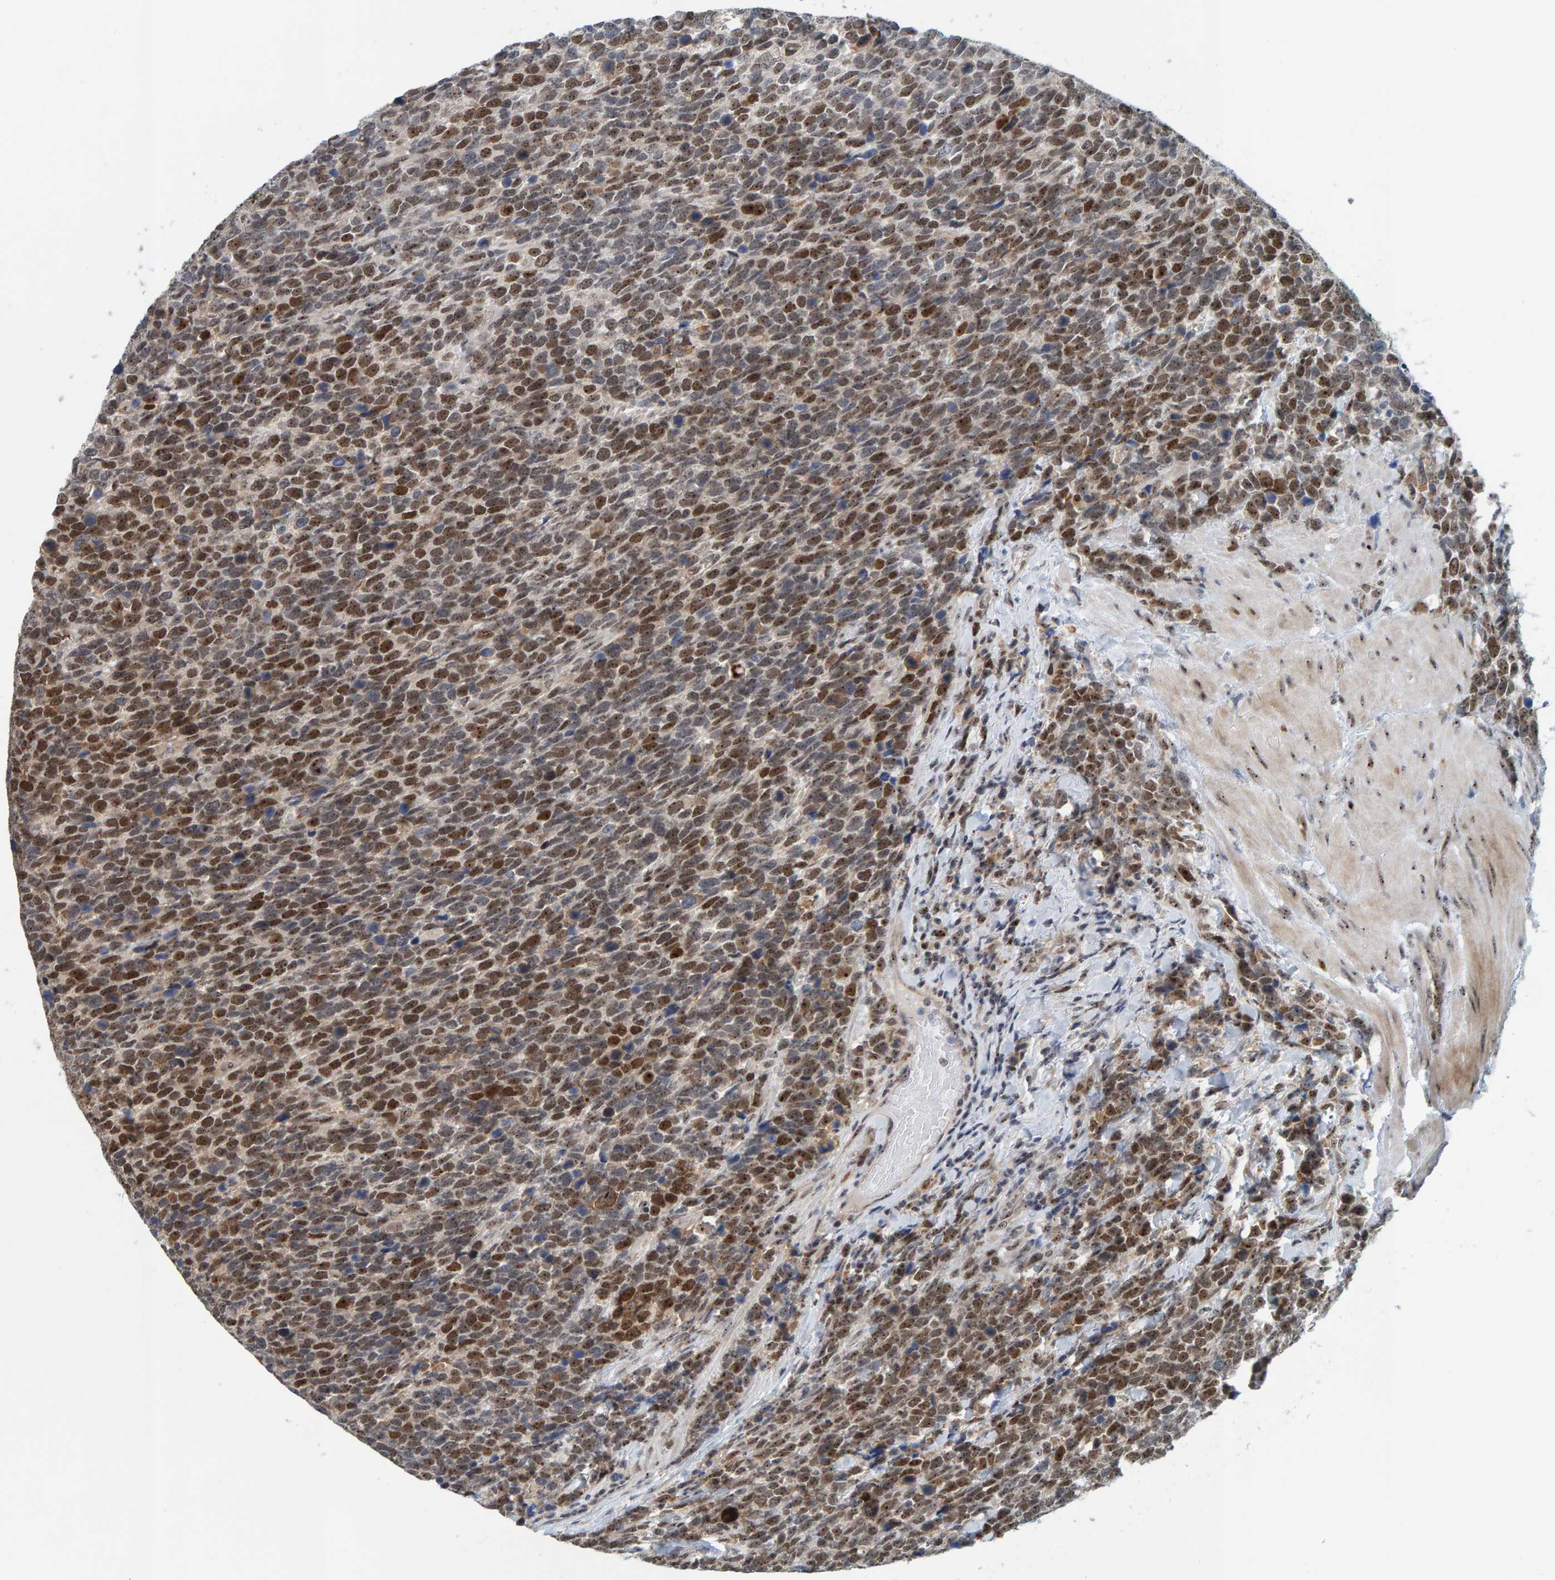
{"staining": {"intensity": "moderate", "quantity": ">75%", "location": "nuclear"}, "tissue": "urothelial cancer", "cell_type": "Tumor cells", "image_type": "cancer", "snomed": [{"axis": "morphology", "description": "Urothelial carcinoma, High grade"}, {"axis": "topography", "description": "Urinary bladder"}], "caption": "Moderate nuclear protein staining is appreciated in about >75% of tumor cells in urothelial carcinoma (high-grade).", "gene": "POLR1E", "patient": {"sex": "female", "age": 82}}